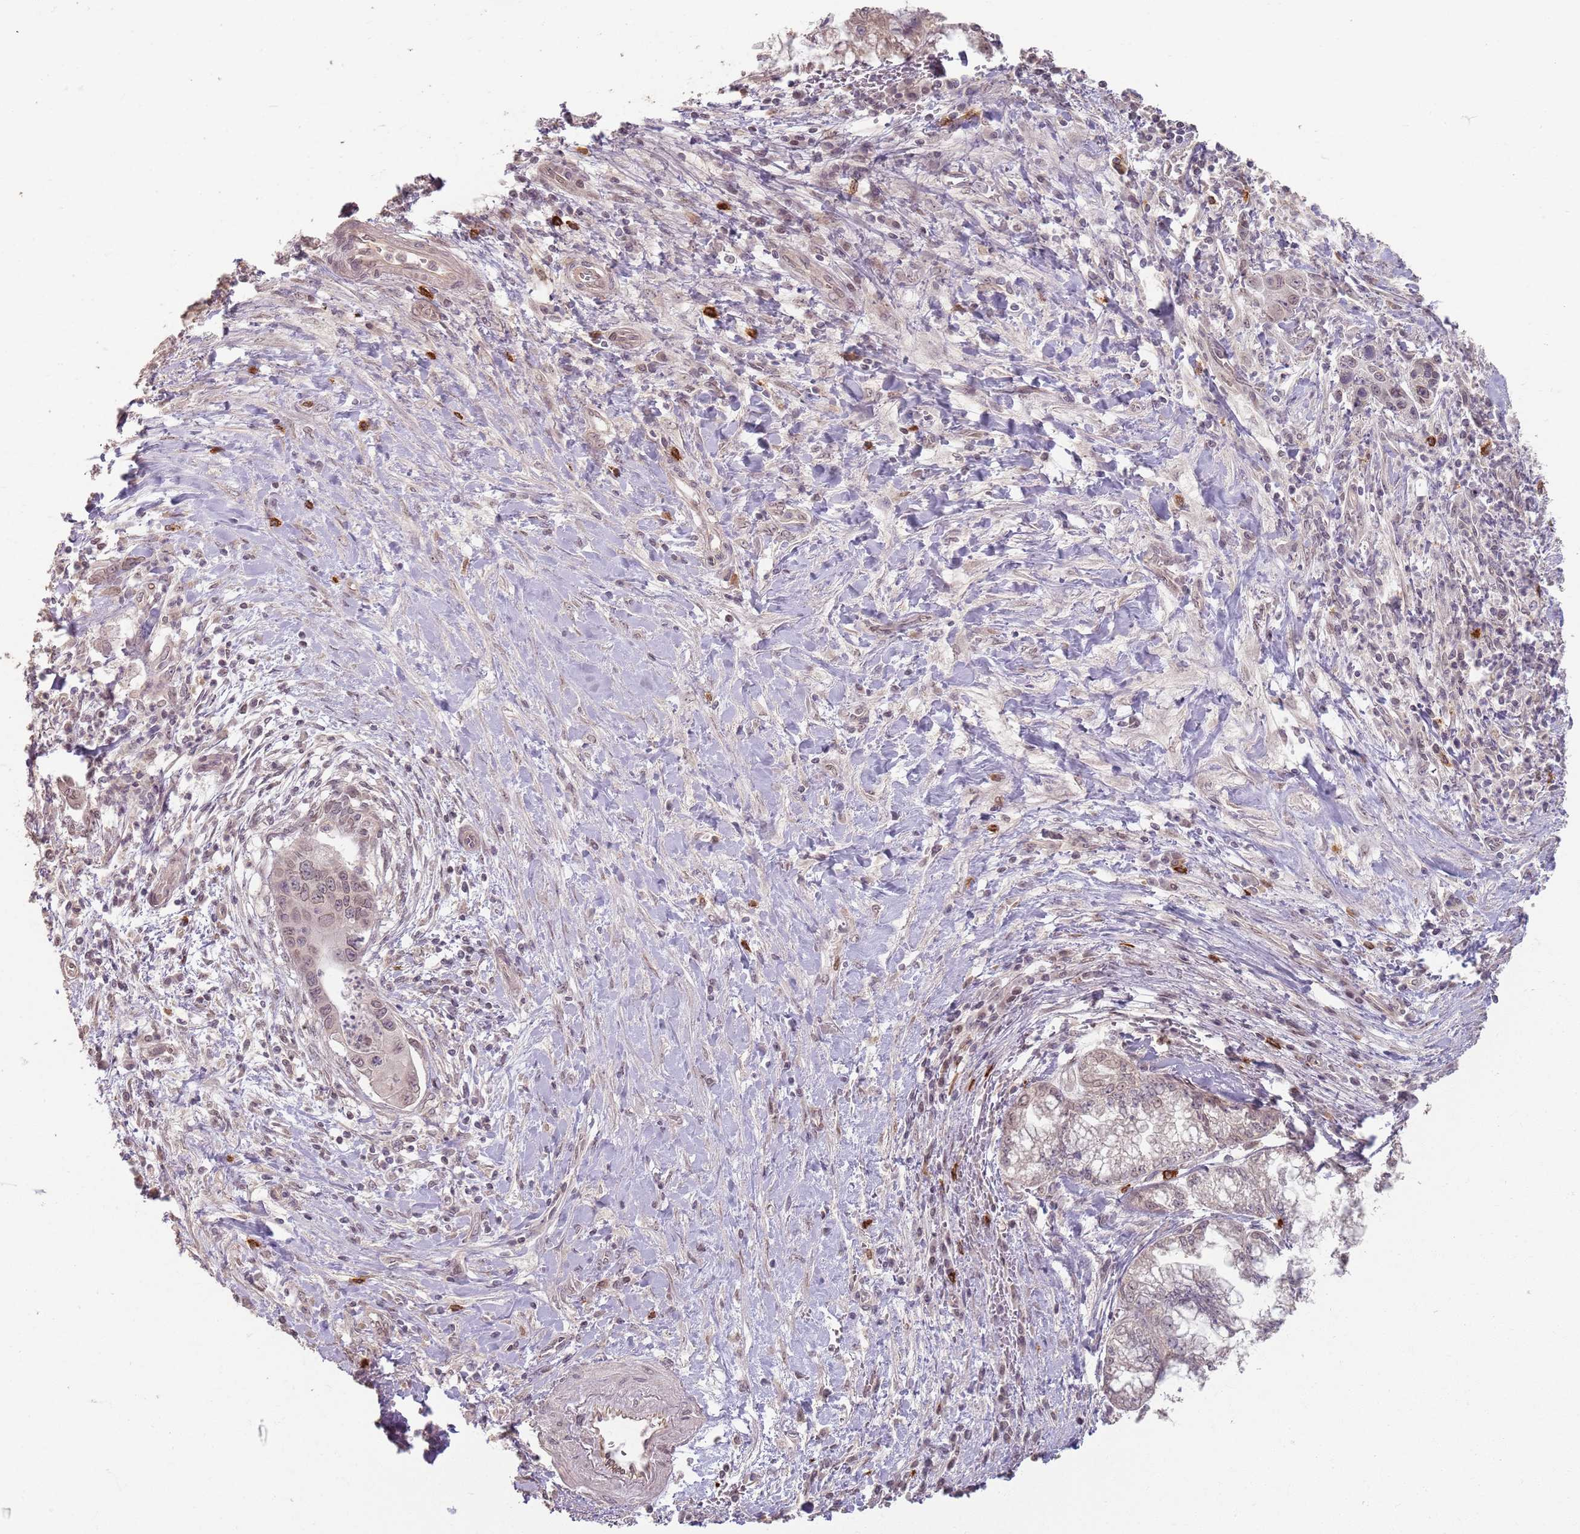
{"staining": {"intensity": "weak", "quantity": ">75%", "location": "cytoplasmic/membranous,nuclear"}, "tissue": "pancreatic cancer", "cell_type": "Tumor cells", "image_type": "cancer", "snomed": [{"axis": "morphology", "description": "Adenocarcinoma, NOS"}, {"axis": "topography", "description": "Pancreas"}], "caption": "This micrograph exhibits pancreatic cancer stained with IHC to label a protein in brown. The cytoplasmic/membranous and nuclear of tumor cells show weak positivity for the protein. Nuclei are counter-stained blue.", "gene": "CCDC168", "patient": {"sex": "male", "age": 73}}